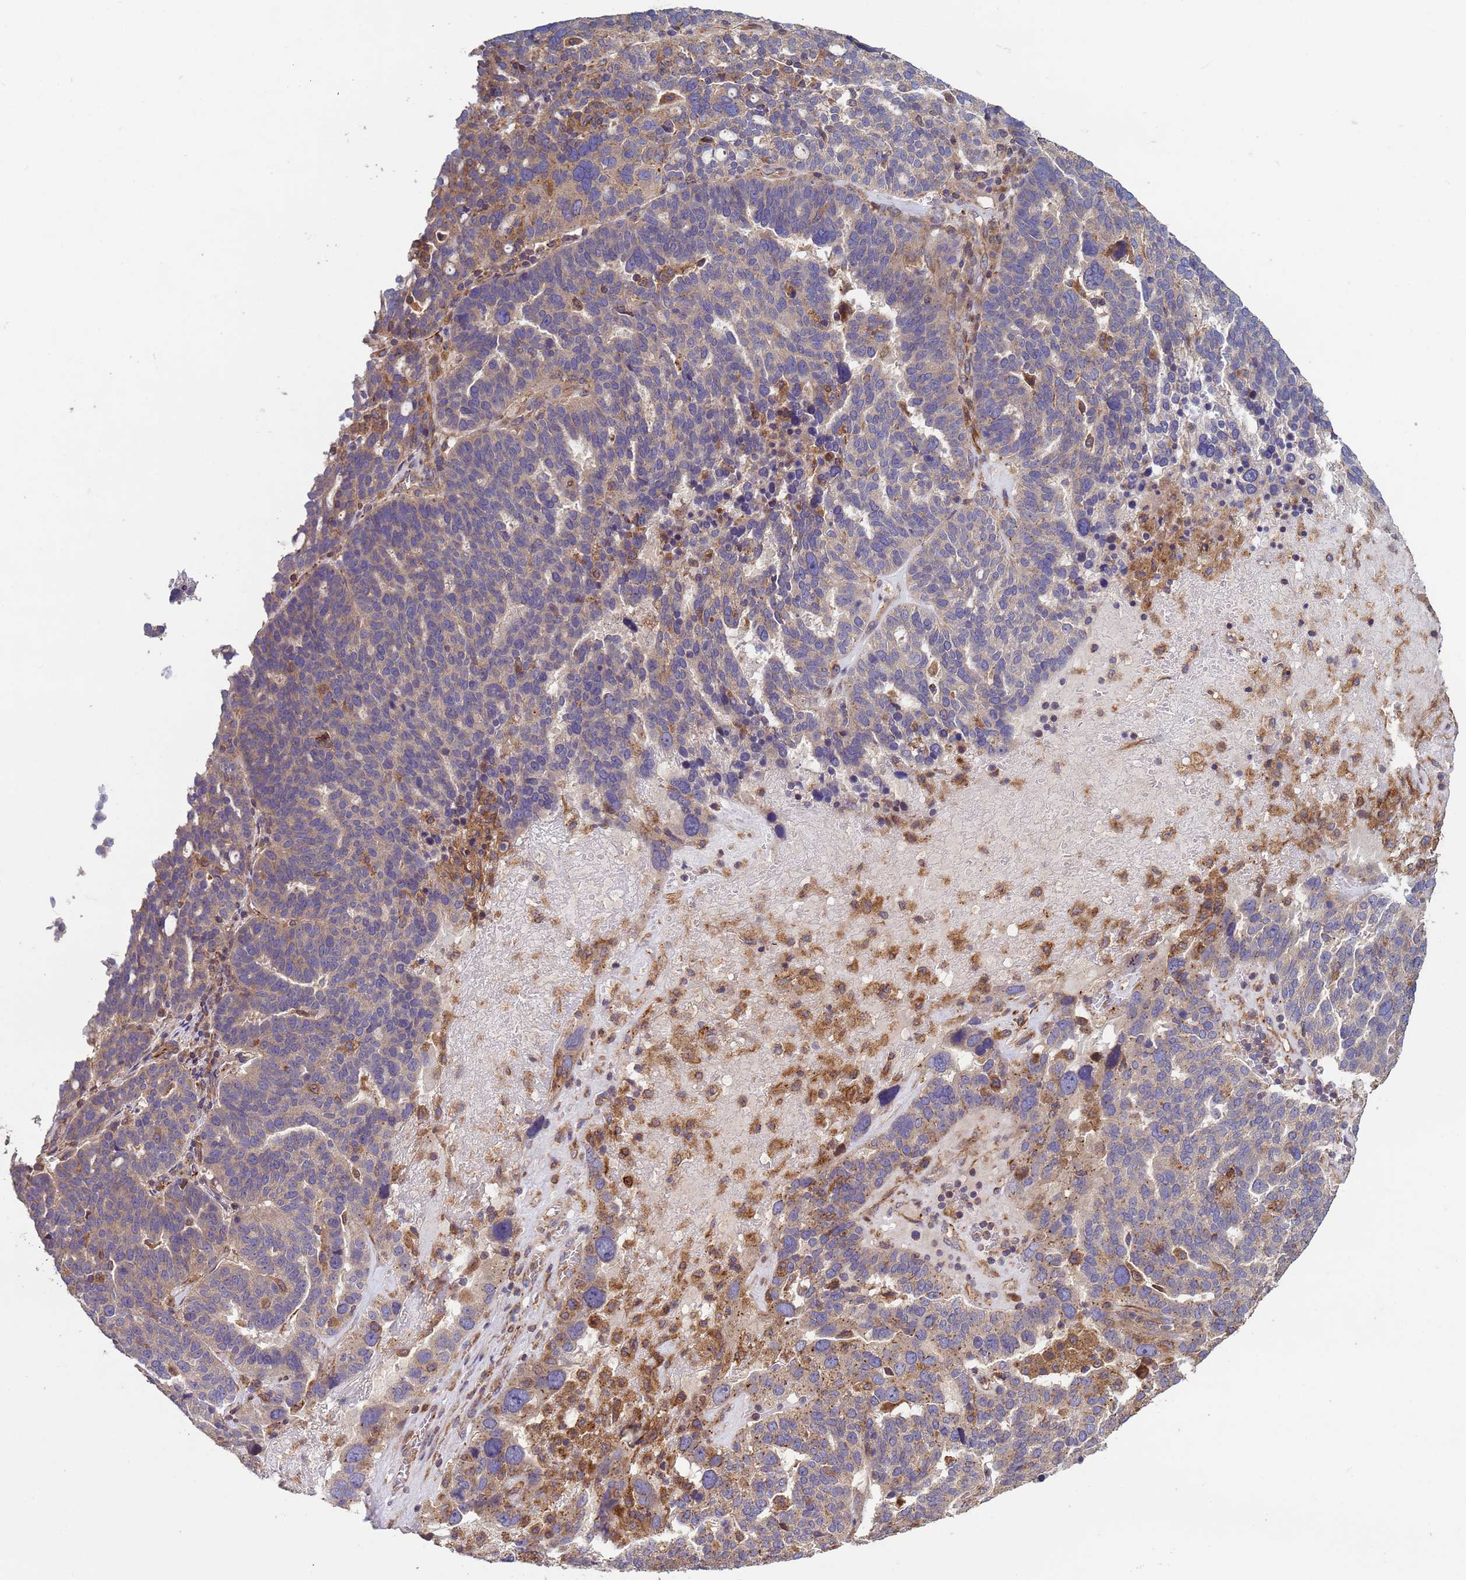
{"staining": {"intensity": "weak", "quantity": "25%-75%", "location": "cytoplasmic/membranous"}, "tissue": "ovarian cancer", "cell_type": "Tumor cells", "image_type": "cancer", "snomed": [{"axis": "morphology", "description": "Cystadenocarcinoma, serous, NOS"}, {"axis": "topography", "description": "Ovary"}], "caption": "Protein analysis of ovarian cancer tissue shows weak cytoplasmic/membranous expression in about 25%-75% of tumor cells.", "gene": "RAB10", "patient": {"sex": "female", "age": 59}}